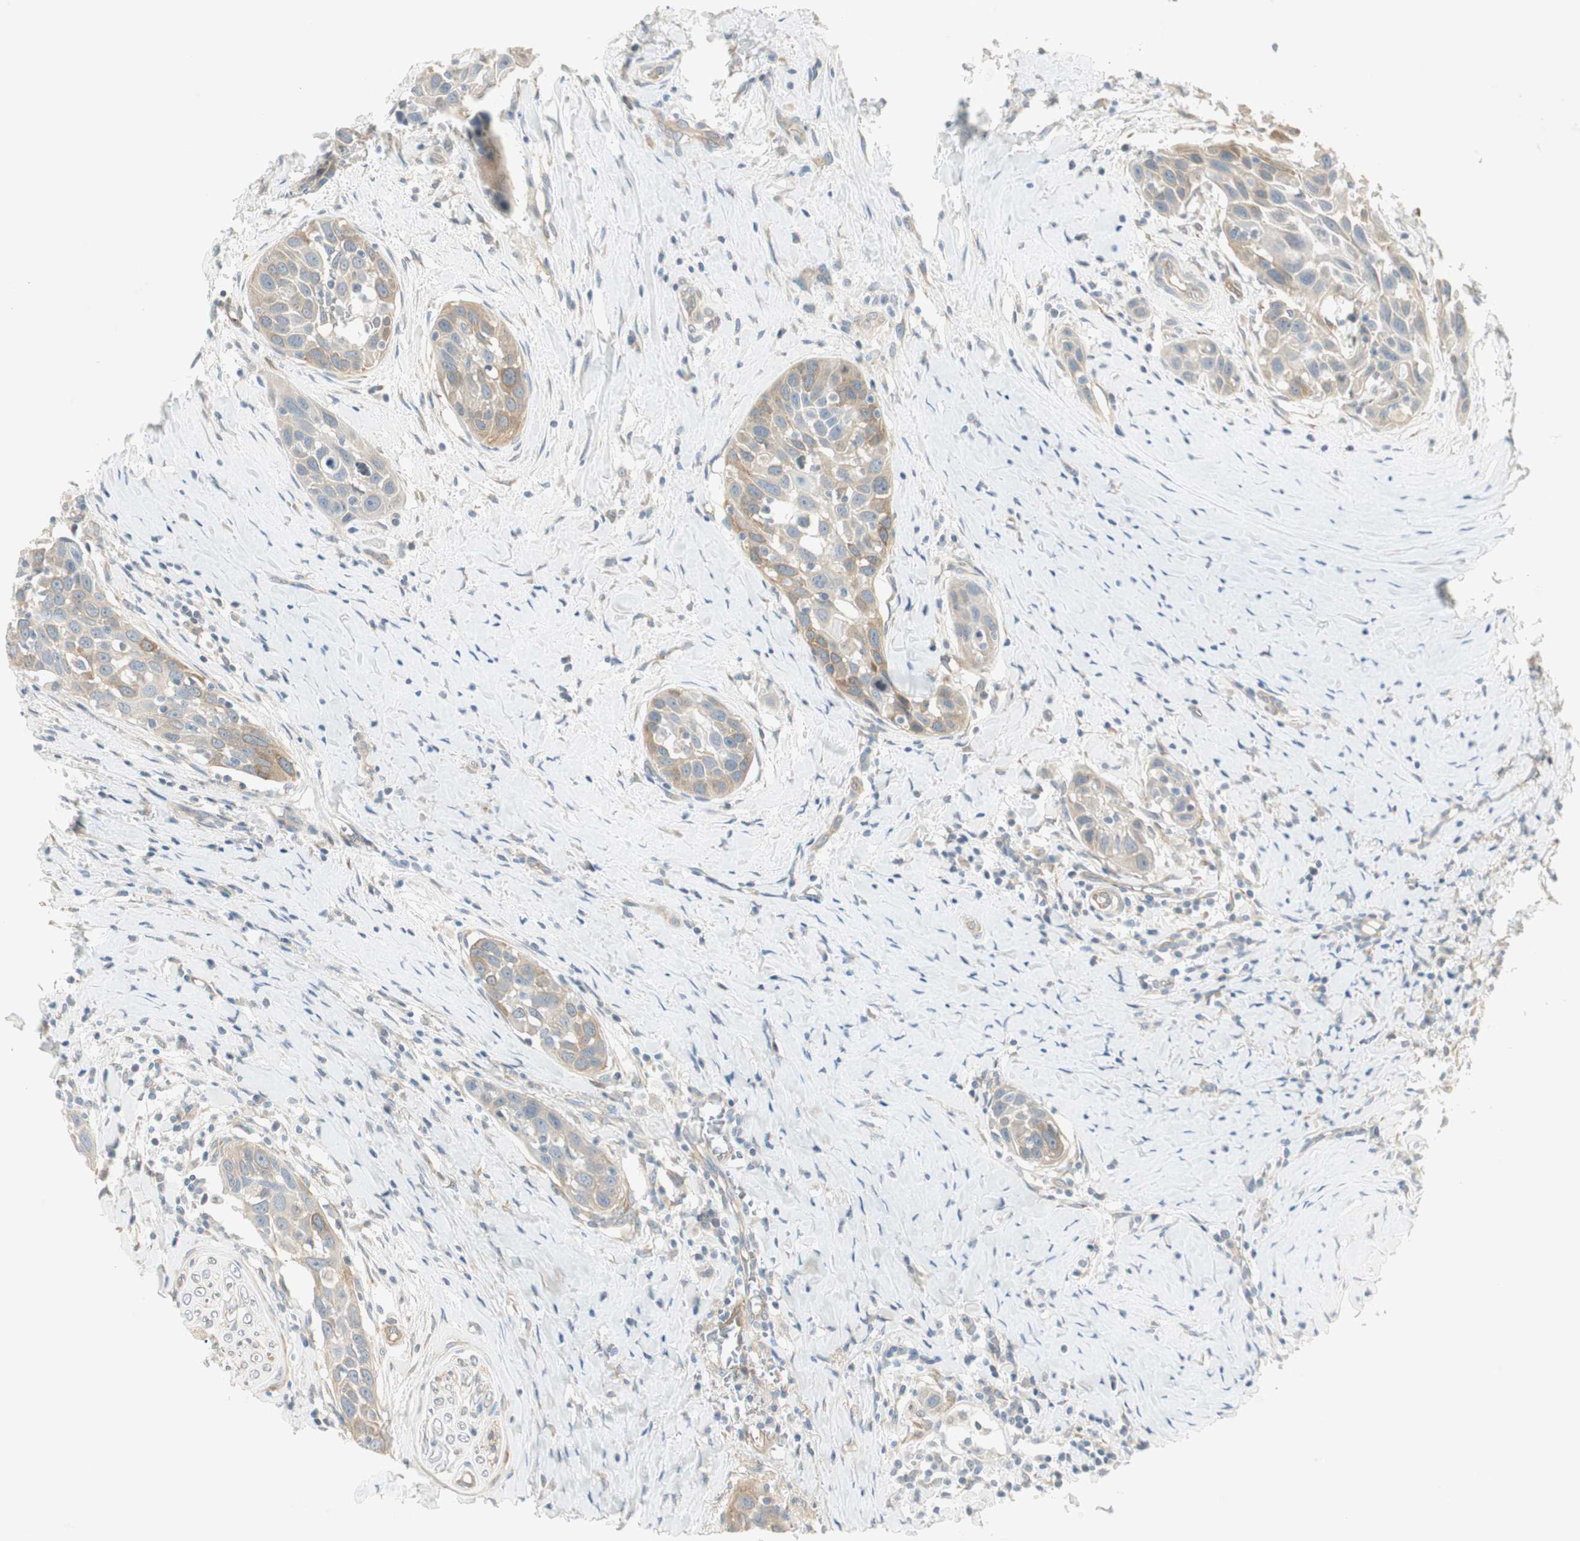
{"staining": {"intensity": "moderate", "quantity": "25%-75%", "location": "cytoplasmic/membranous"}, "tissue": "head and neck cancer", "cell_type": "Tumor cells", "image_type": "cancer", "snomed": [{"axis": "morphology", "description": "Normal tissue, NOS"}, {"axis": "morphology", "description": "Squamous cell carcinoma, NOS"}, {"axis": "topography", "description": "Oral tissue"}, {"axis": "topography", "description": "Head-Neck"}], "caption": "Head and neck squamous cell carcinoma stained for a protein reveals moderate cytoplasmic/membranous positivity in tumor cells. (Stains: DAB (3,3'-diaminobenzidine) in brown, nuclei in blue, Microscopy: brightfield microscopy at high magnification).", "gene": "STON1-GTF2A1L", "patient": {"sex": "female", "age": 50}}